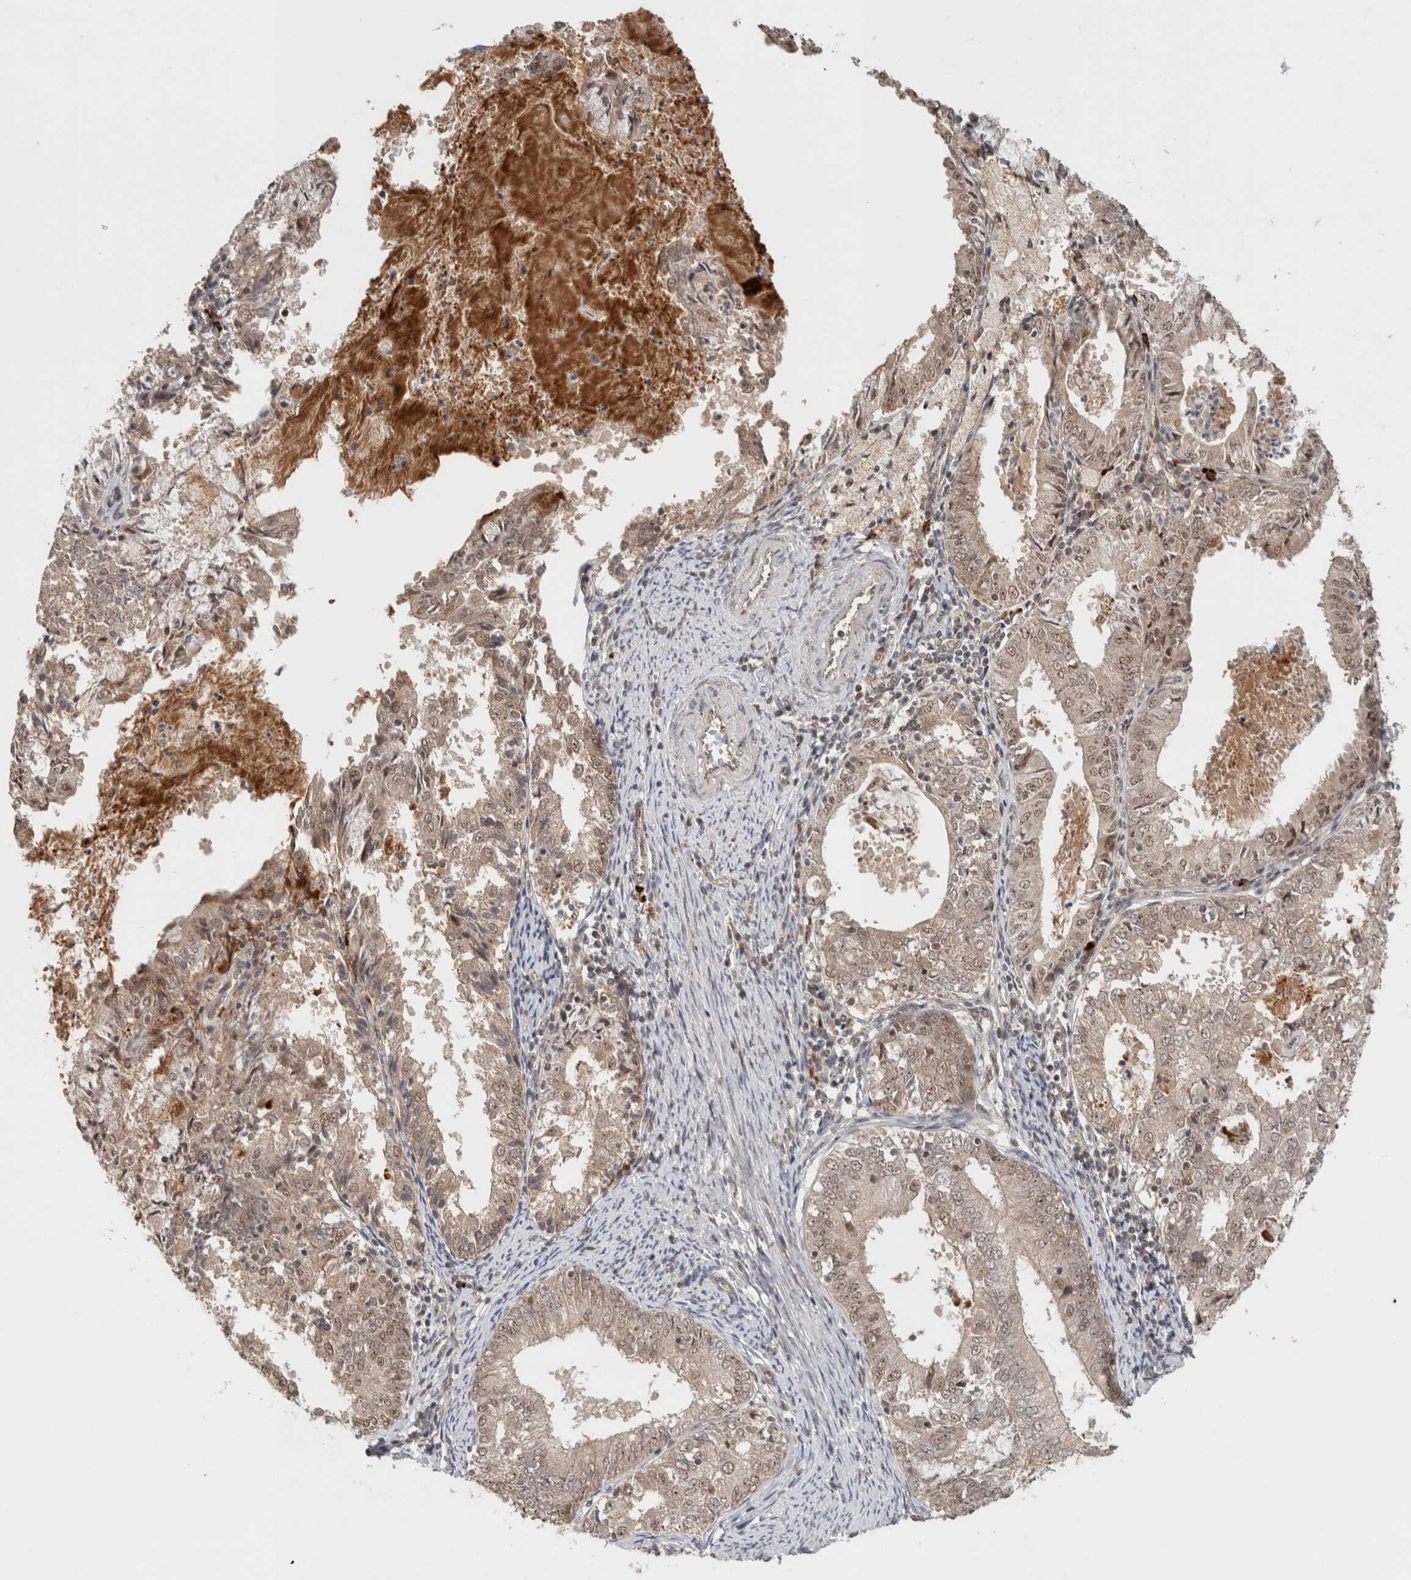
{"staining": {"intensity": "weak", "quantity": "25%-75%", "location": "cytoplasmic/membranous,nuclear"}, "tissue": "endometrial cancer", "cell_type": "Tumor cells", "image_type": "cancer", "snomed": [{"axis": "morphology", "description": "Adenocarcinoma, NOS"}, {"axis": "topography", "description": "Endometrium"}], "caption": "This is an image of IHC staining of endometrial adenocarcinoma, which shows weak expression in the cytoplasmic/membranous and nuclear of tumor cells.", "gene": "MPHOSPH6", "patient": {"sex": "female", "age": 57}}